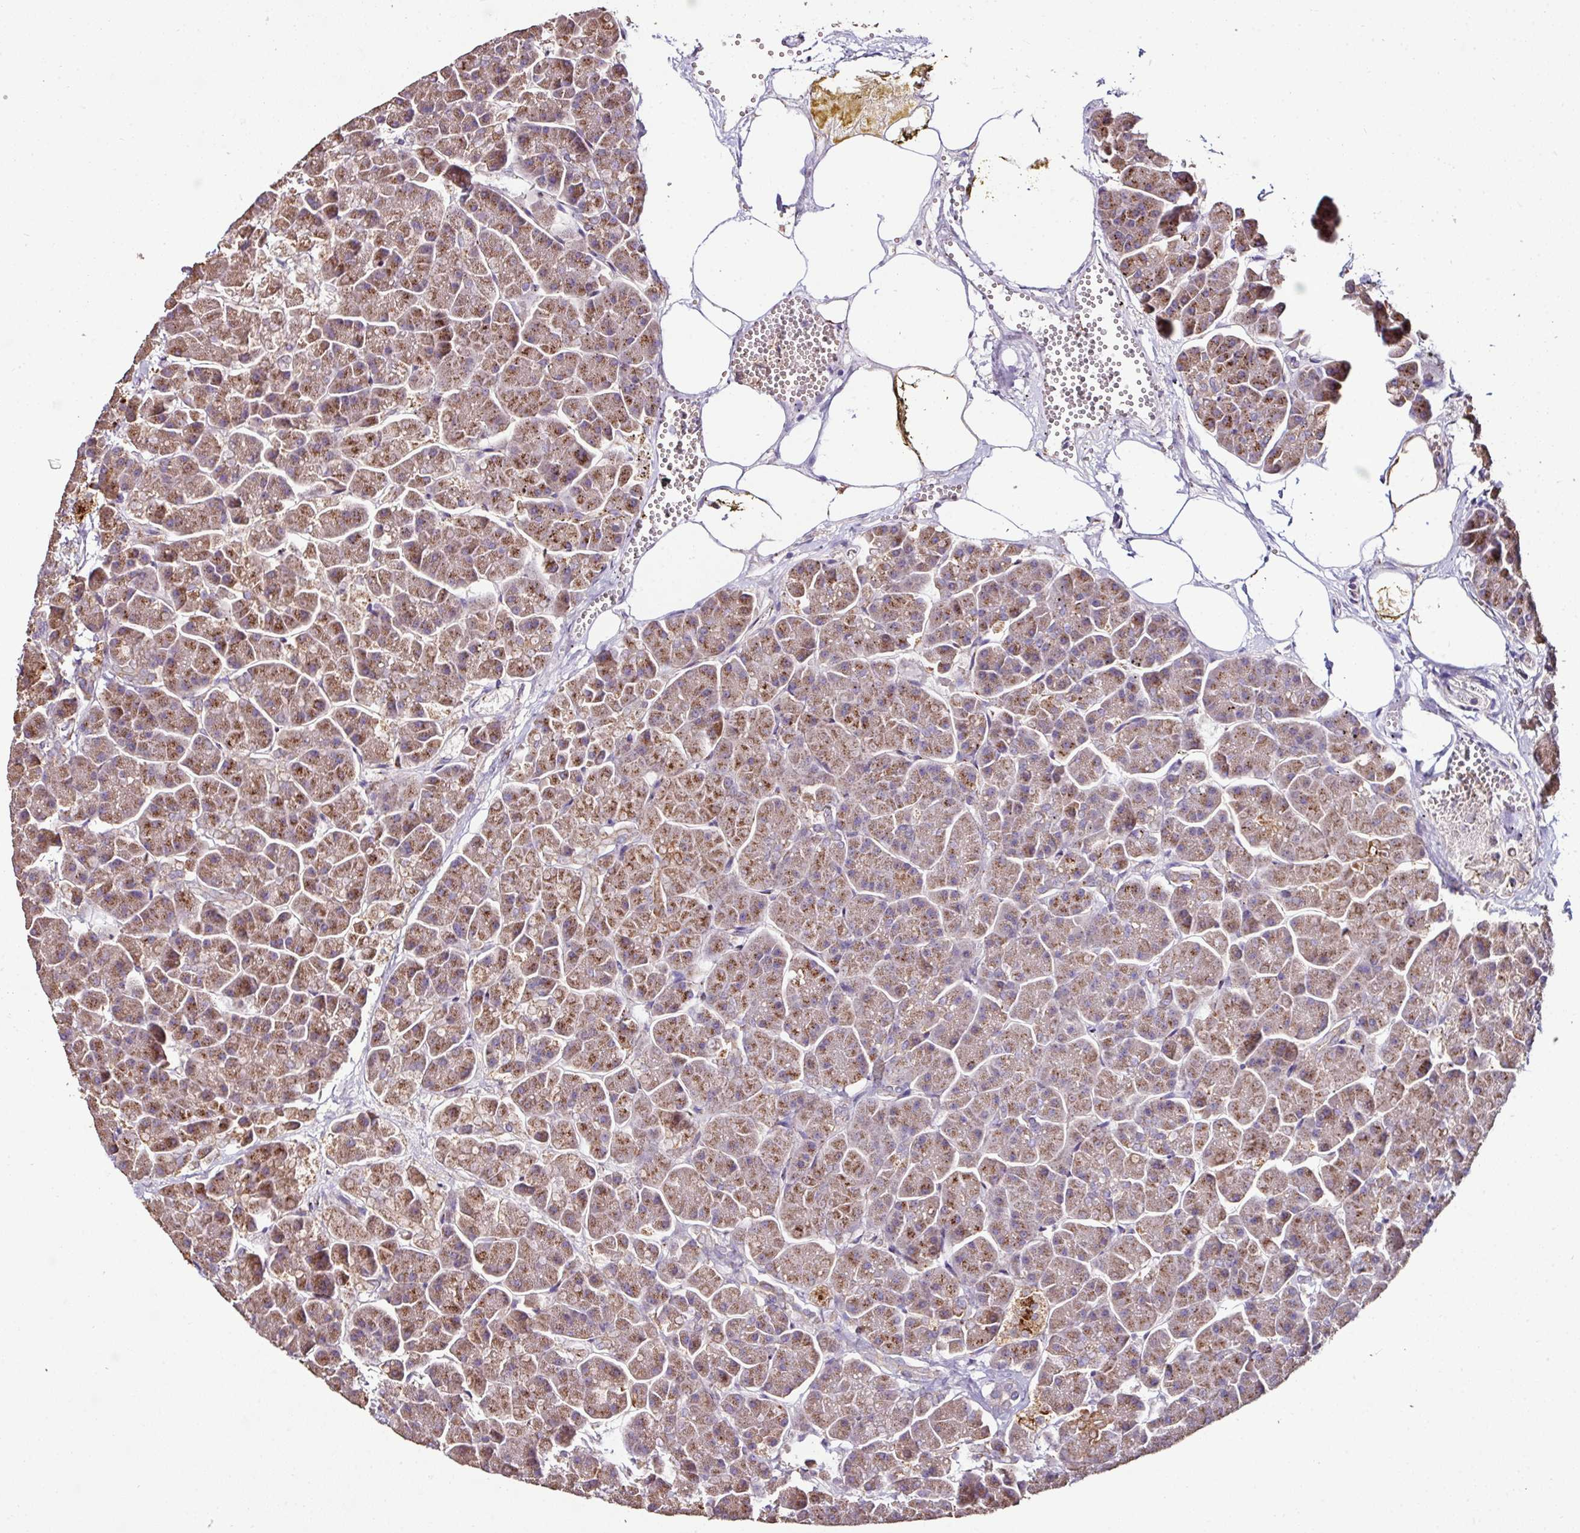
{"staining": {"intensity": "strong", "quantity": ">75%", "location": "cytoplasmic/membranous"}, "tissue": "pancreas", "cell_type": "Exocrine glandular cells", "image_type": "normal", "snomed": [{"axis": "morphology", "description": "Normal tissue, NOS"}, {"axis": "topography", "description": "Pancreas"}, {"axis": "topography", "description": "Peripheral nerve tissue"}], "caption": "Immunohistochemistry image of normal human pancreas stained for a protein (brown), which demonstrates high levels of strong cytoplasmic/membranous expression in about >75% of exocrine glandular cells.", "gene": "CPD", "patient": {"sex": "male", "age": 54}}